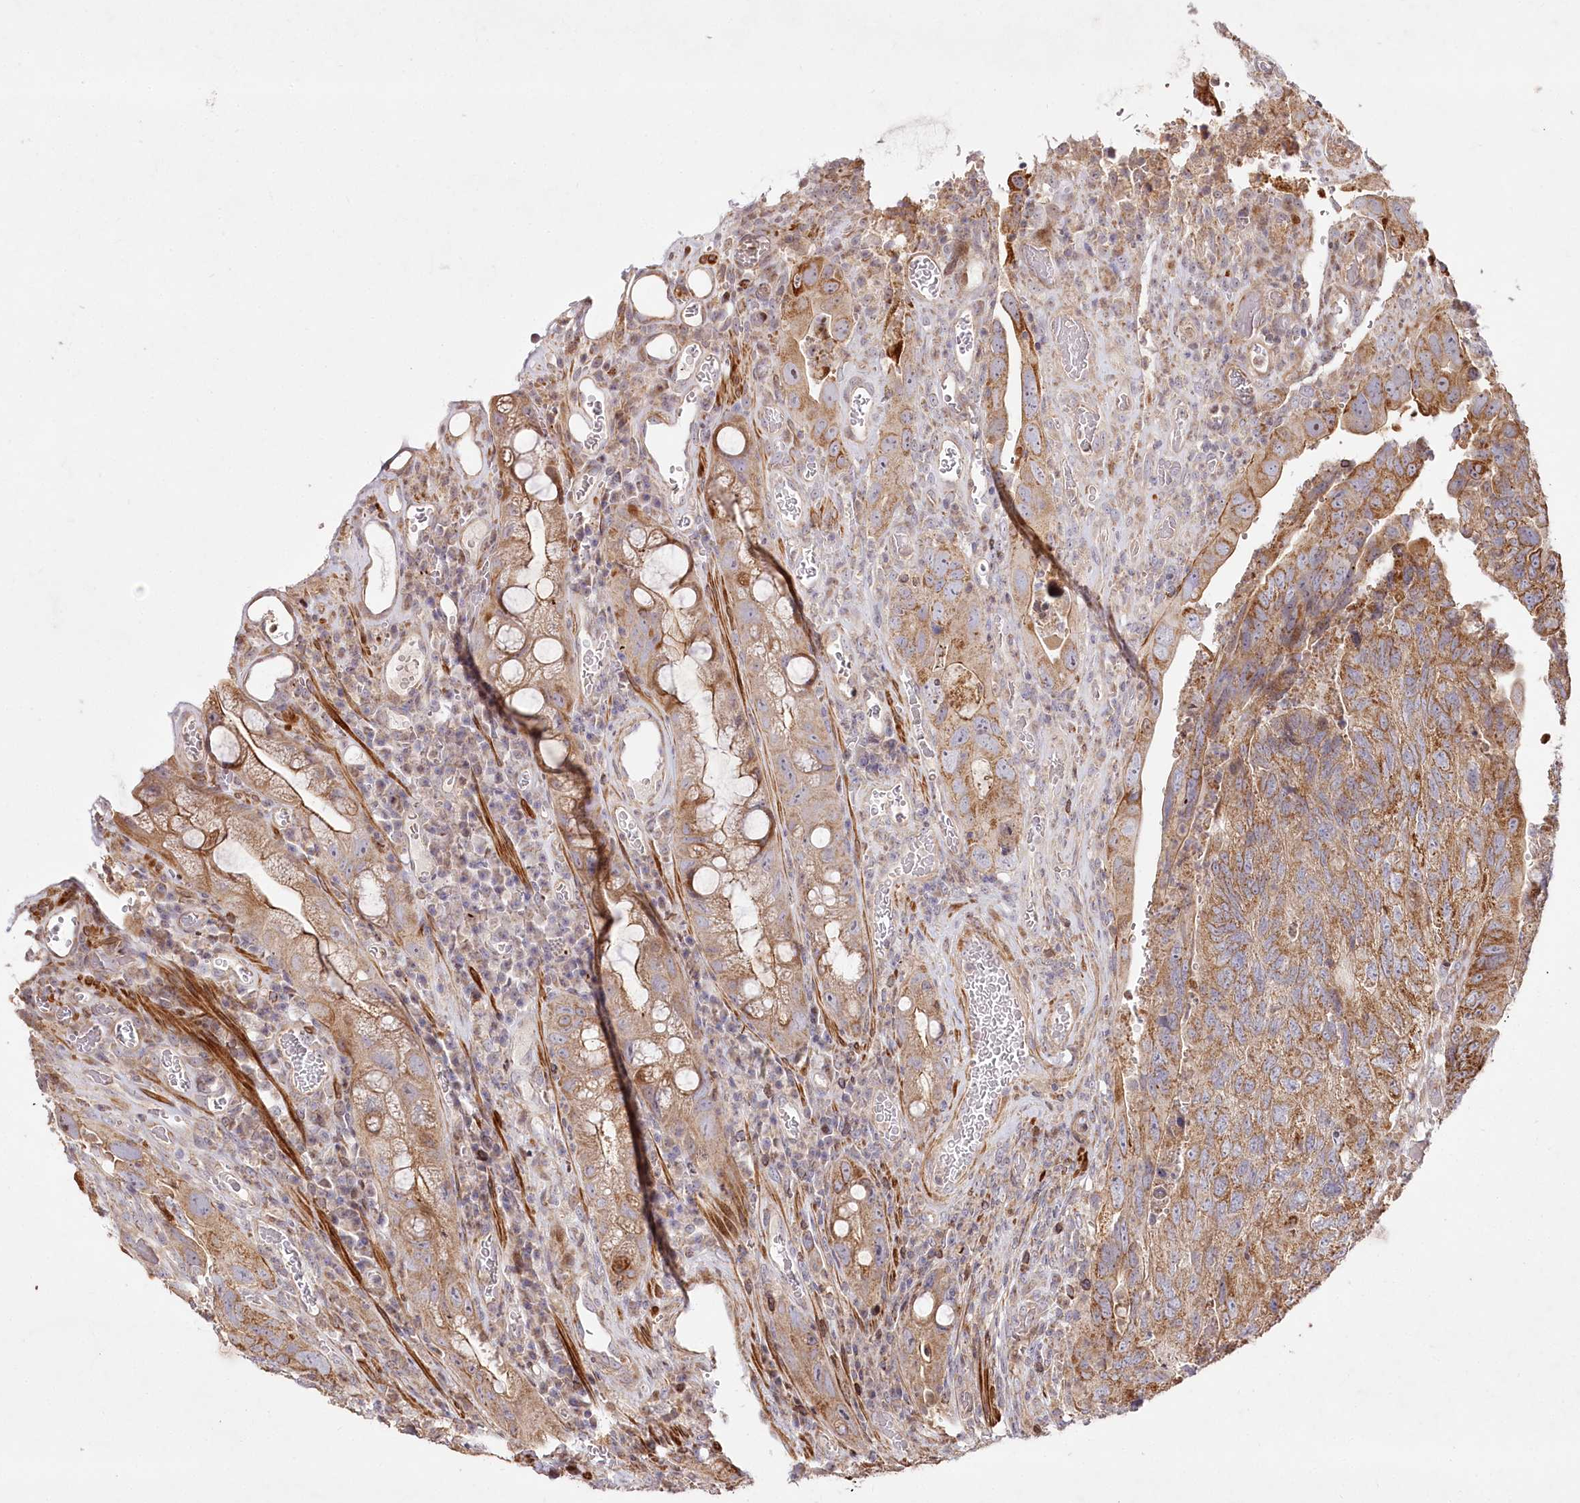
{"staining": {"intensity": "moderate", "quantity": ">75%", "location": "cytoplasmic/membranous"}, "tissue": "colorectal cancer", "cell_type": "Tumor cells", "image_type": "cancer", "snomed": [{"axis": "morphology", "description": "Adenocarcinoma, NOS"}, {"axis": "topography", "description": "Rectum"}], "caption": "Brown immunohistochemical staining in human colorectal cancer reveals moderate cytoplasmic/membranous positivity in approximately >75% of tumor cells. Immunohistochemistry (ihc) stains the protein of interest in brown and the nuclei are stained blue.", "gene": "PSTK", "patient": {"sex": "male", "age": 63}}